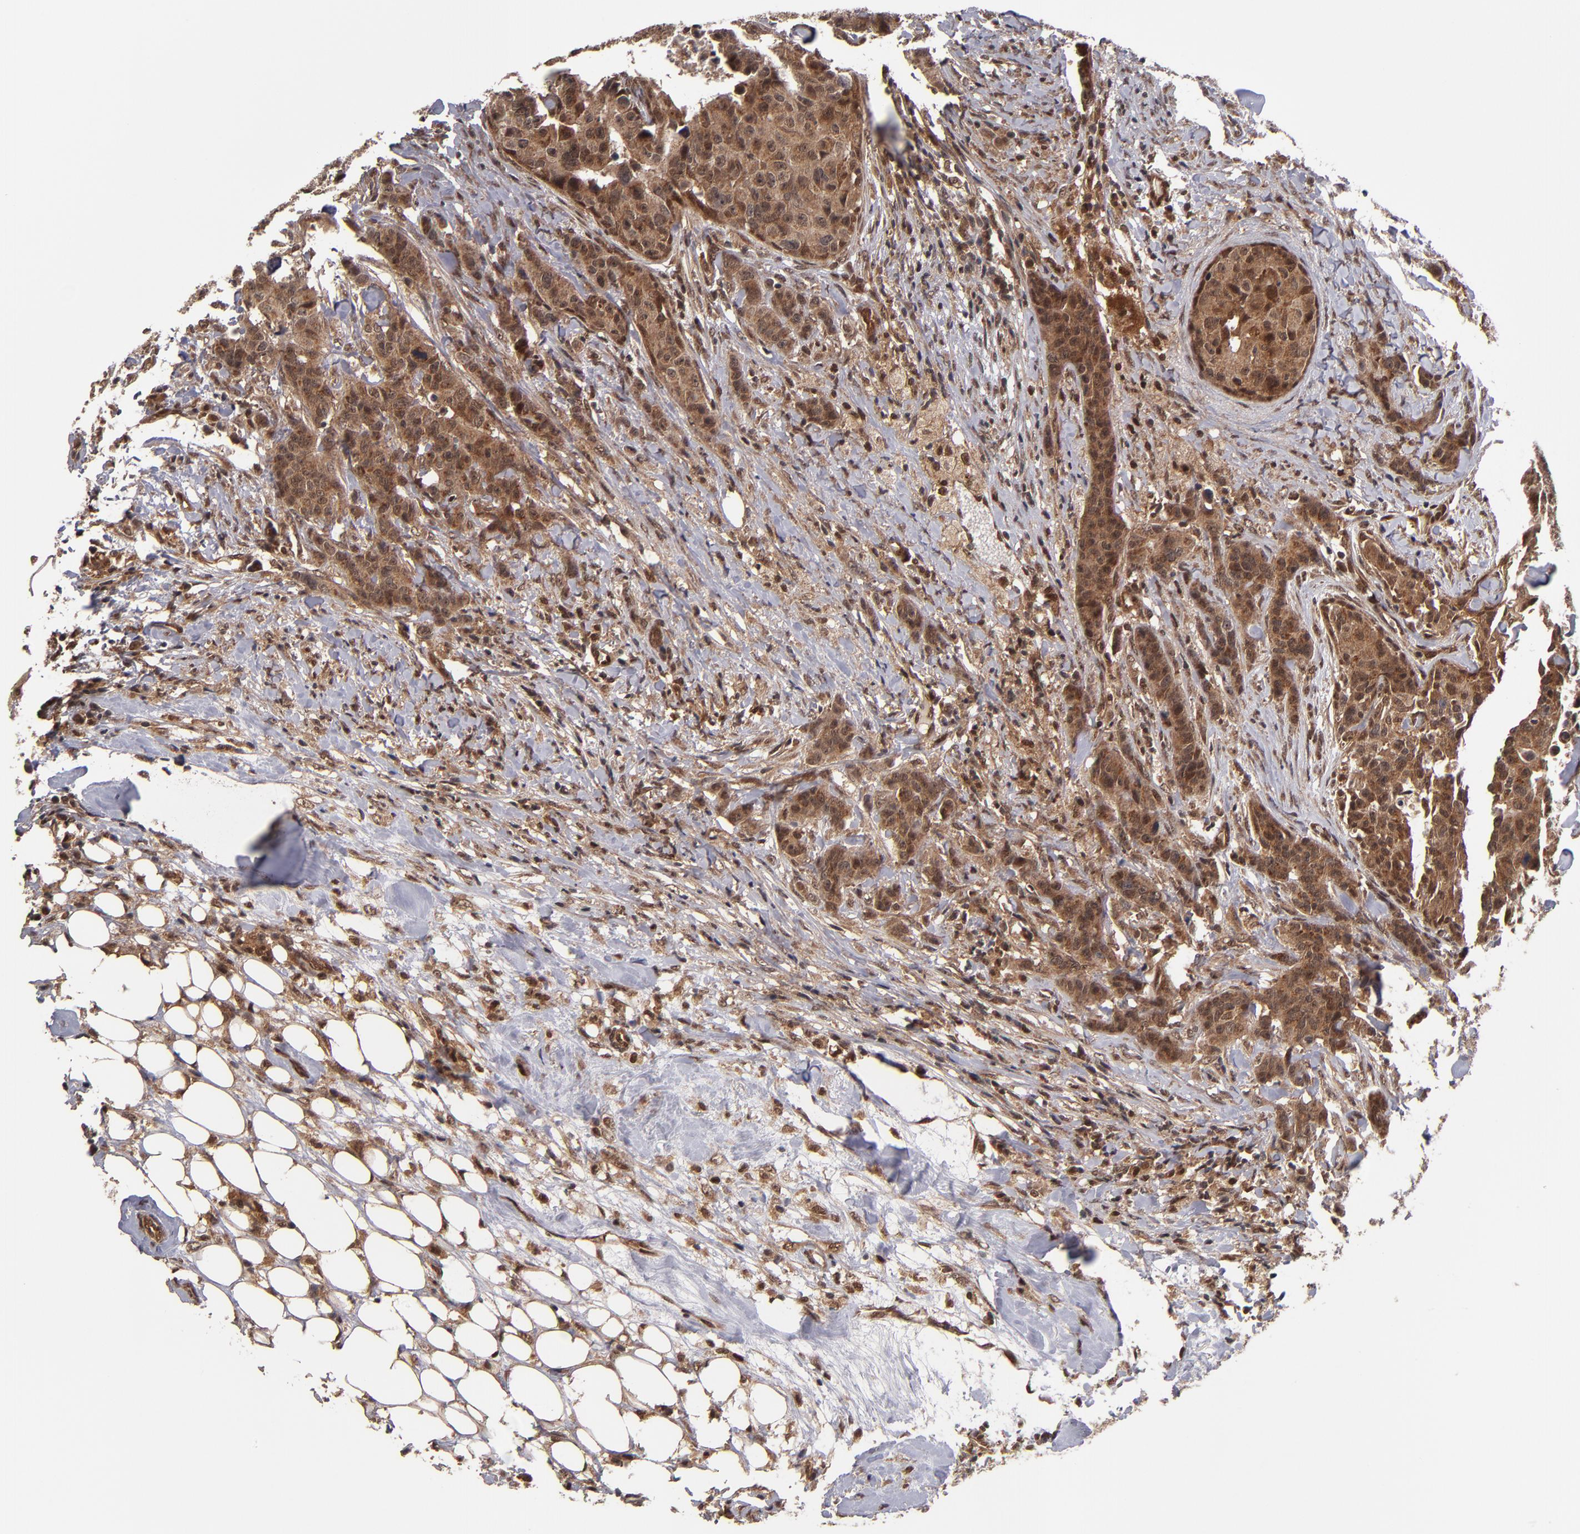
{"staining": {"intensity": "moderate", "quantity": ">75%", "location": "cytoplasmic/membranous,nuclear"}, "tissue": "breast cancer", "cell_type": "Tumor cells", "image_type": "cancer", "snomed": [{"axis": "morphology", "description": "Duct carcinoma"}, {"axis": "topography", "description": "Breast"}], "caption": "Infiltrating ductal carcinoma (breast) tissue reveals moderate cytoplasmic/membranous and nuclear positivity in approximately >75% of tumor cells", "gene": "CUL5", "patient": {"sex": "female", "age": 40}}